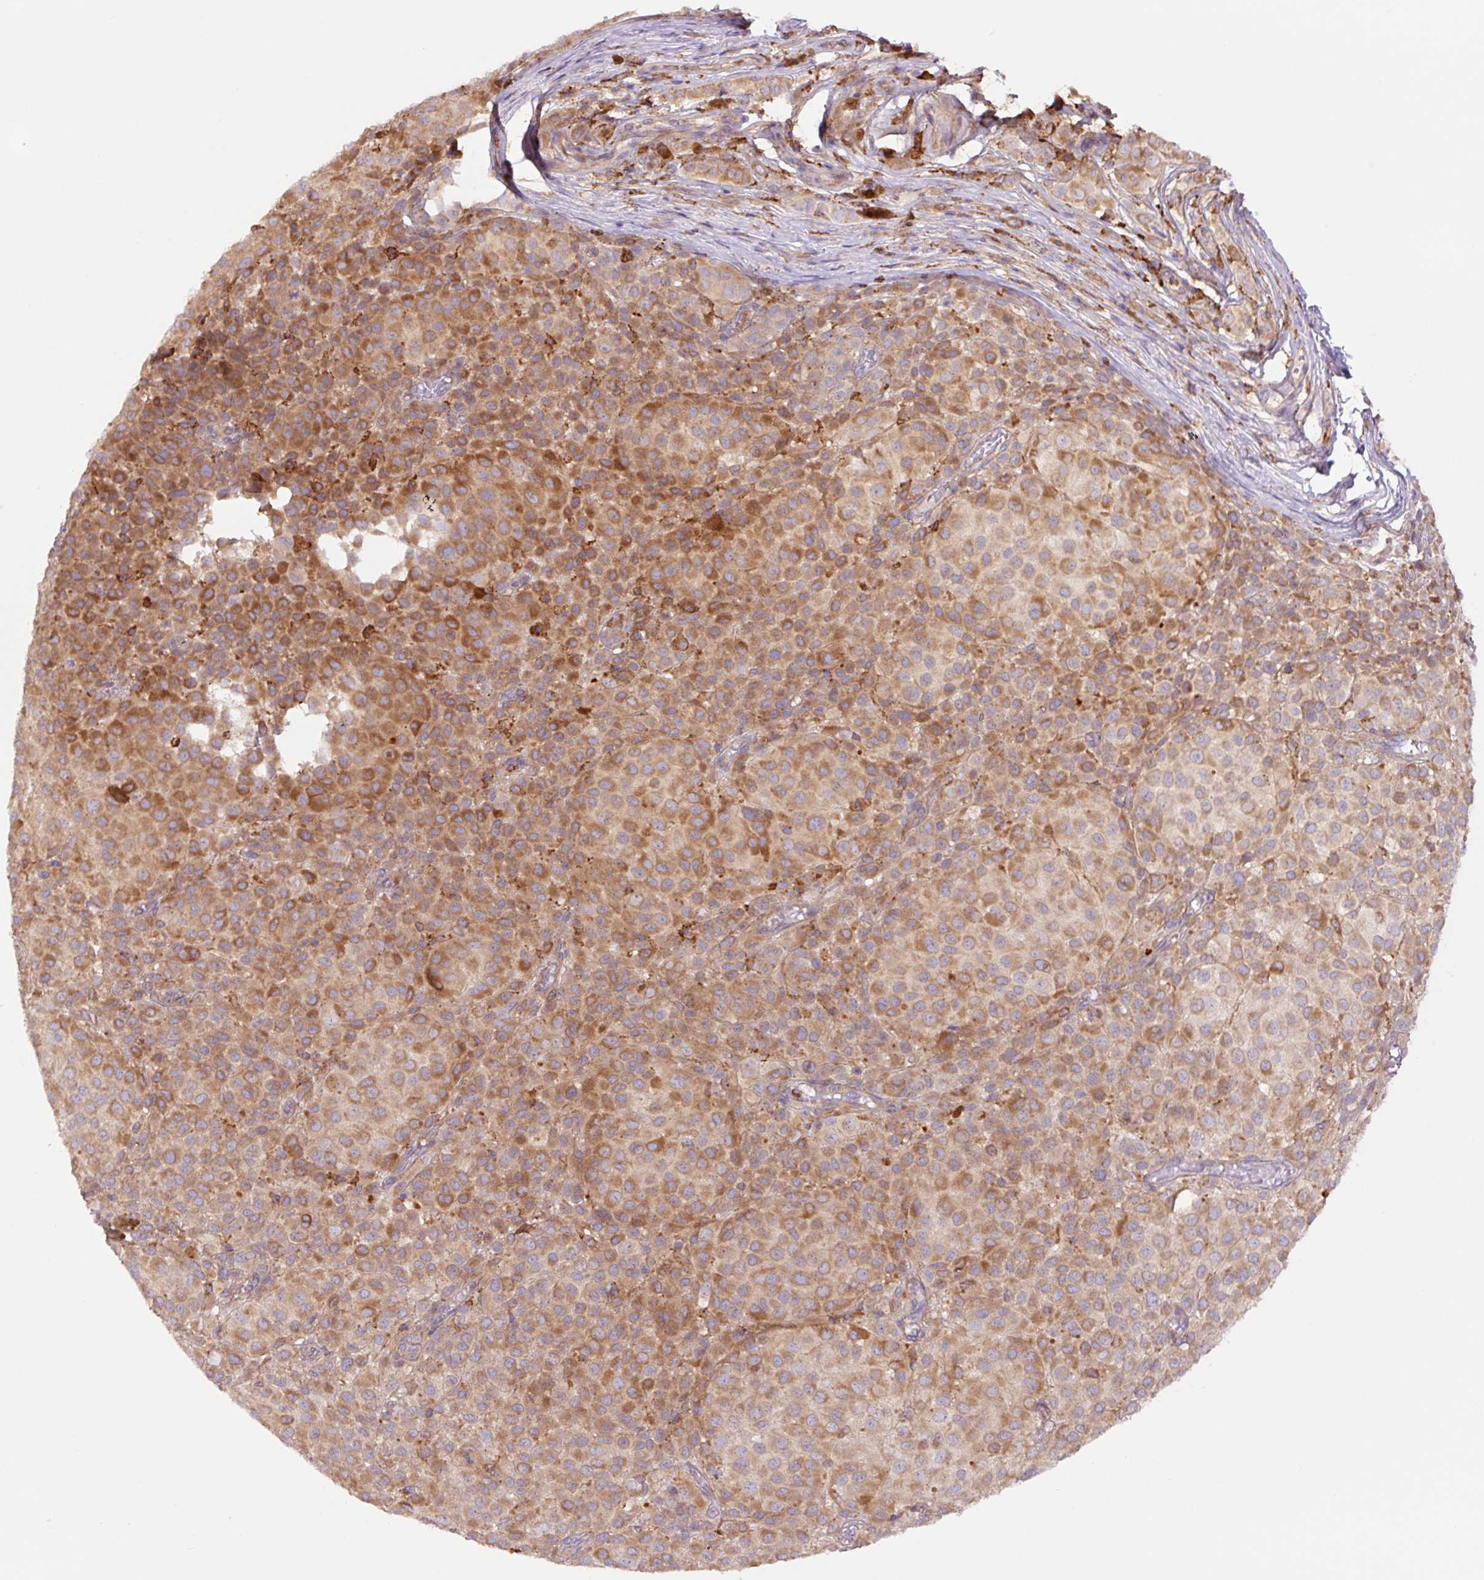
{"staining": {"intensity": "moderate", "quantity": ">75%", "location": "cytoplasmic/membranous"}, "tissue": "melanoma", "cell_type": "Tumor cells", "image_type": "cancer", "snomed": [{"axis": "morphology", "description": "Malignant melanoma, NOS"}, {"axis": "topography", "description": "Skin"}], "caption": "Approximately >75% of tumor cells in melanoma show moderate cytoplasmic/membranous protein expression as visualized by brown immunohistochemical staining.", "gene": "SH2D6", "patient": {"sex": "male", "age": 64}}